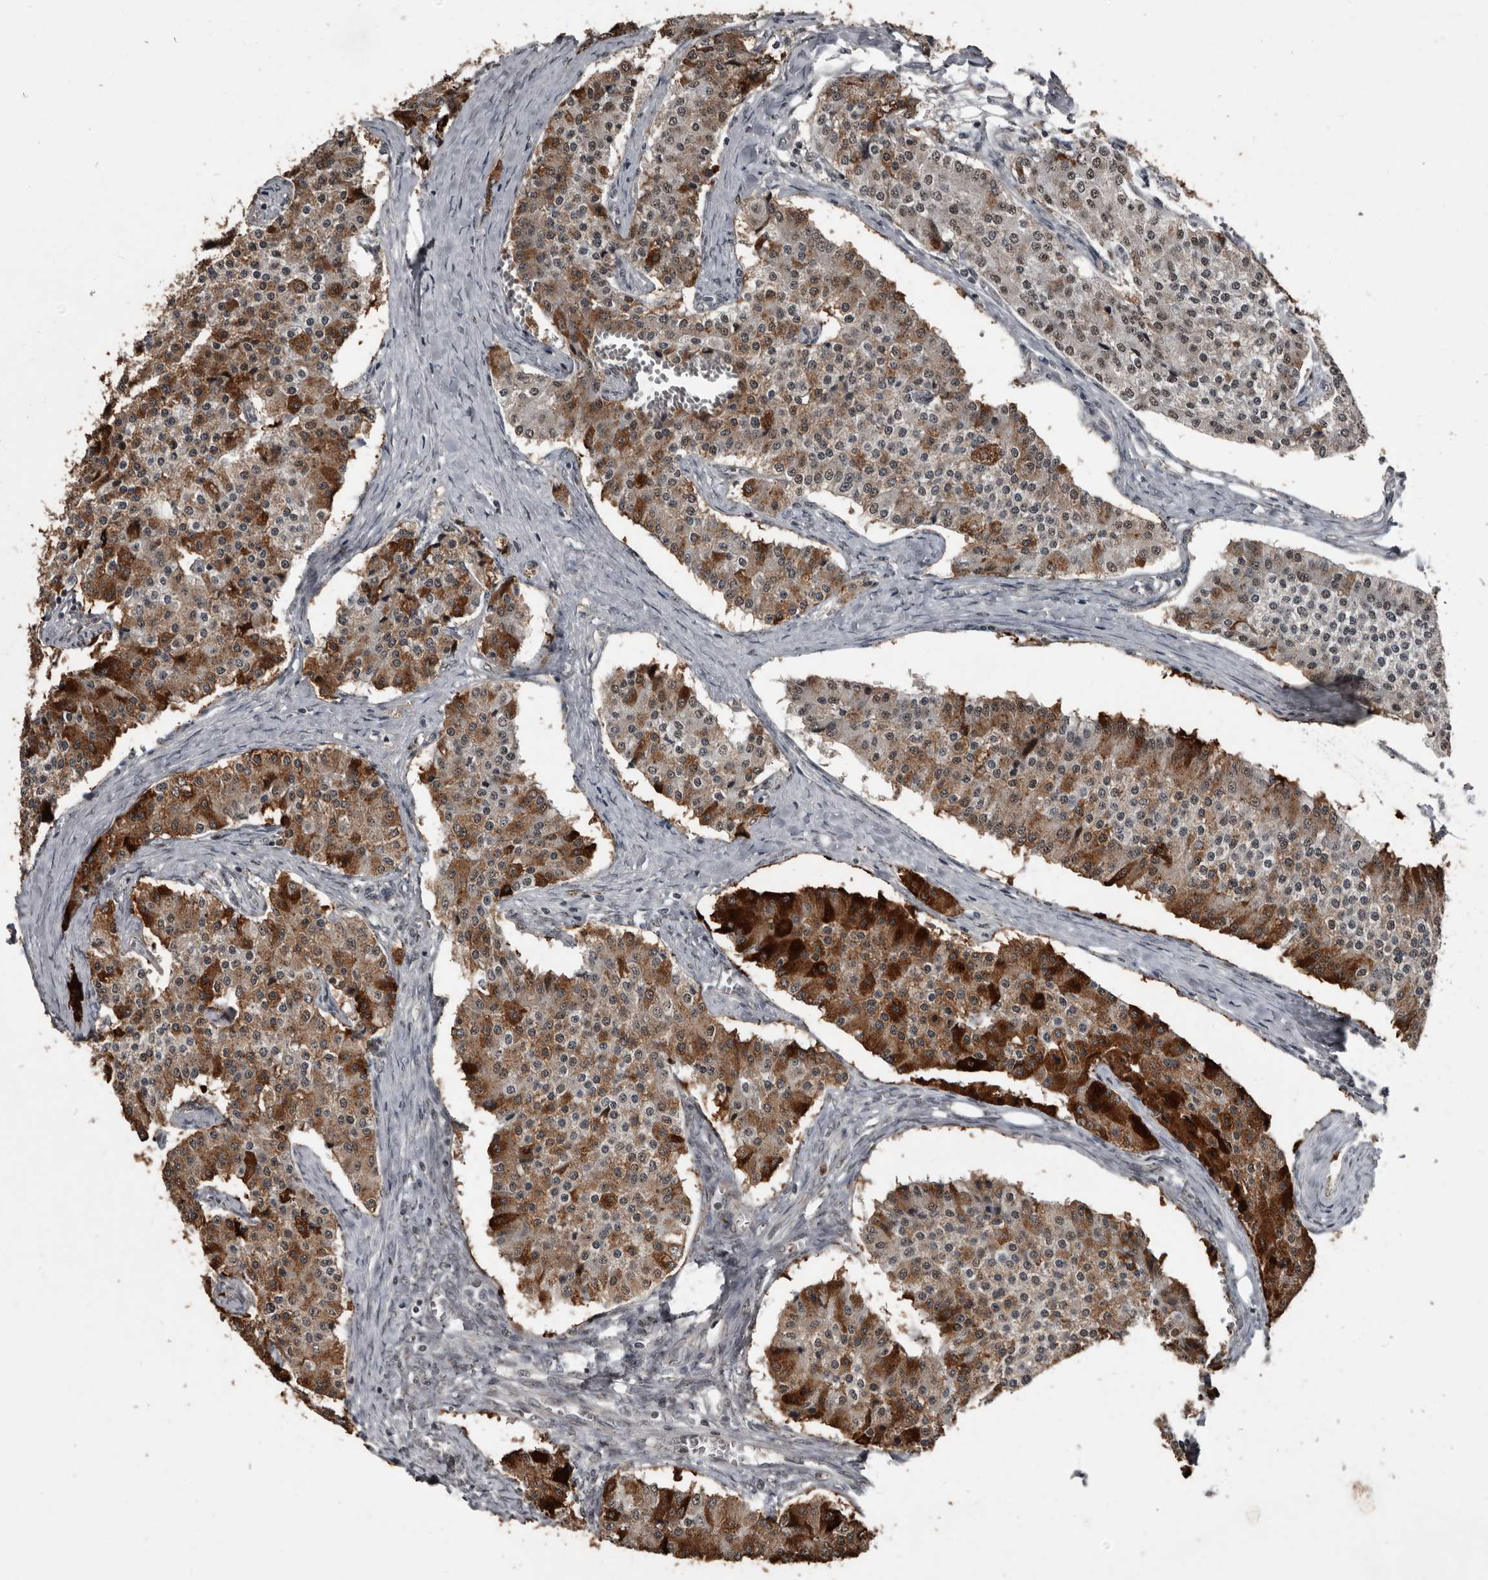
{"staining": {"intensity": "strong", "quantity": "25%-75%", "location": "cytoplasmic/membranous"}, "tissue": "carcinoid", "cell_type": "Tumor cells", "image_type": "cancer", "snomed": [{"axis": "morphology", "description": "Carcinoid, malignant, NOS"}, {"axis": "topography", "description": "Colon"}], "caption": "Strong cytoplasmic/membranous staining is appreciated in about 25%-75% of tumor cells in carcinoid.", "gene": "CHD1L", "patient": {"sex": "female", "age": 52}}